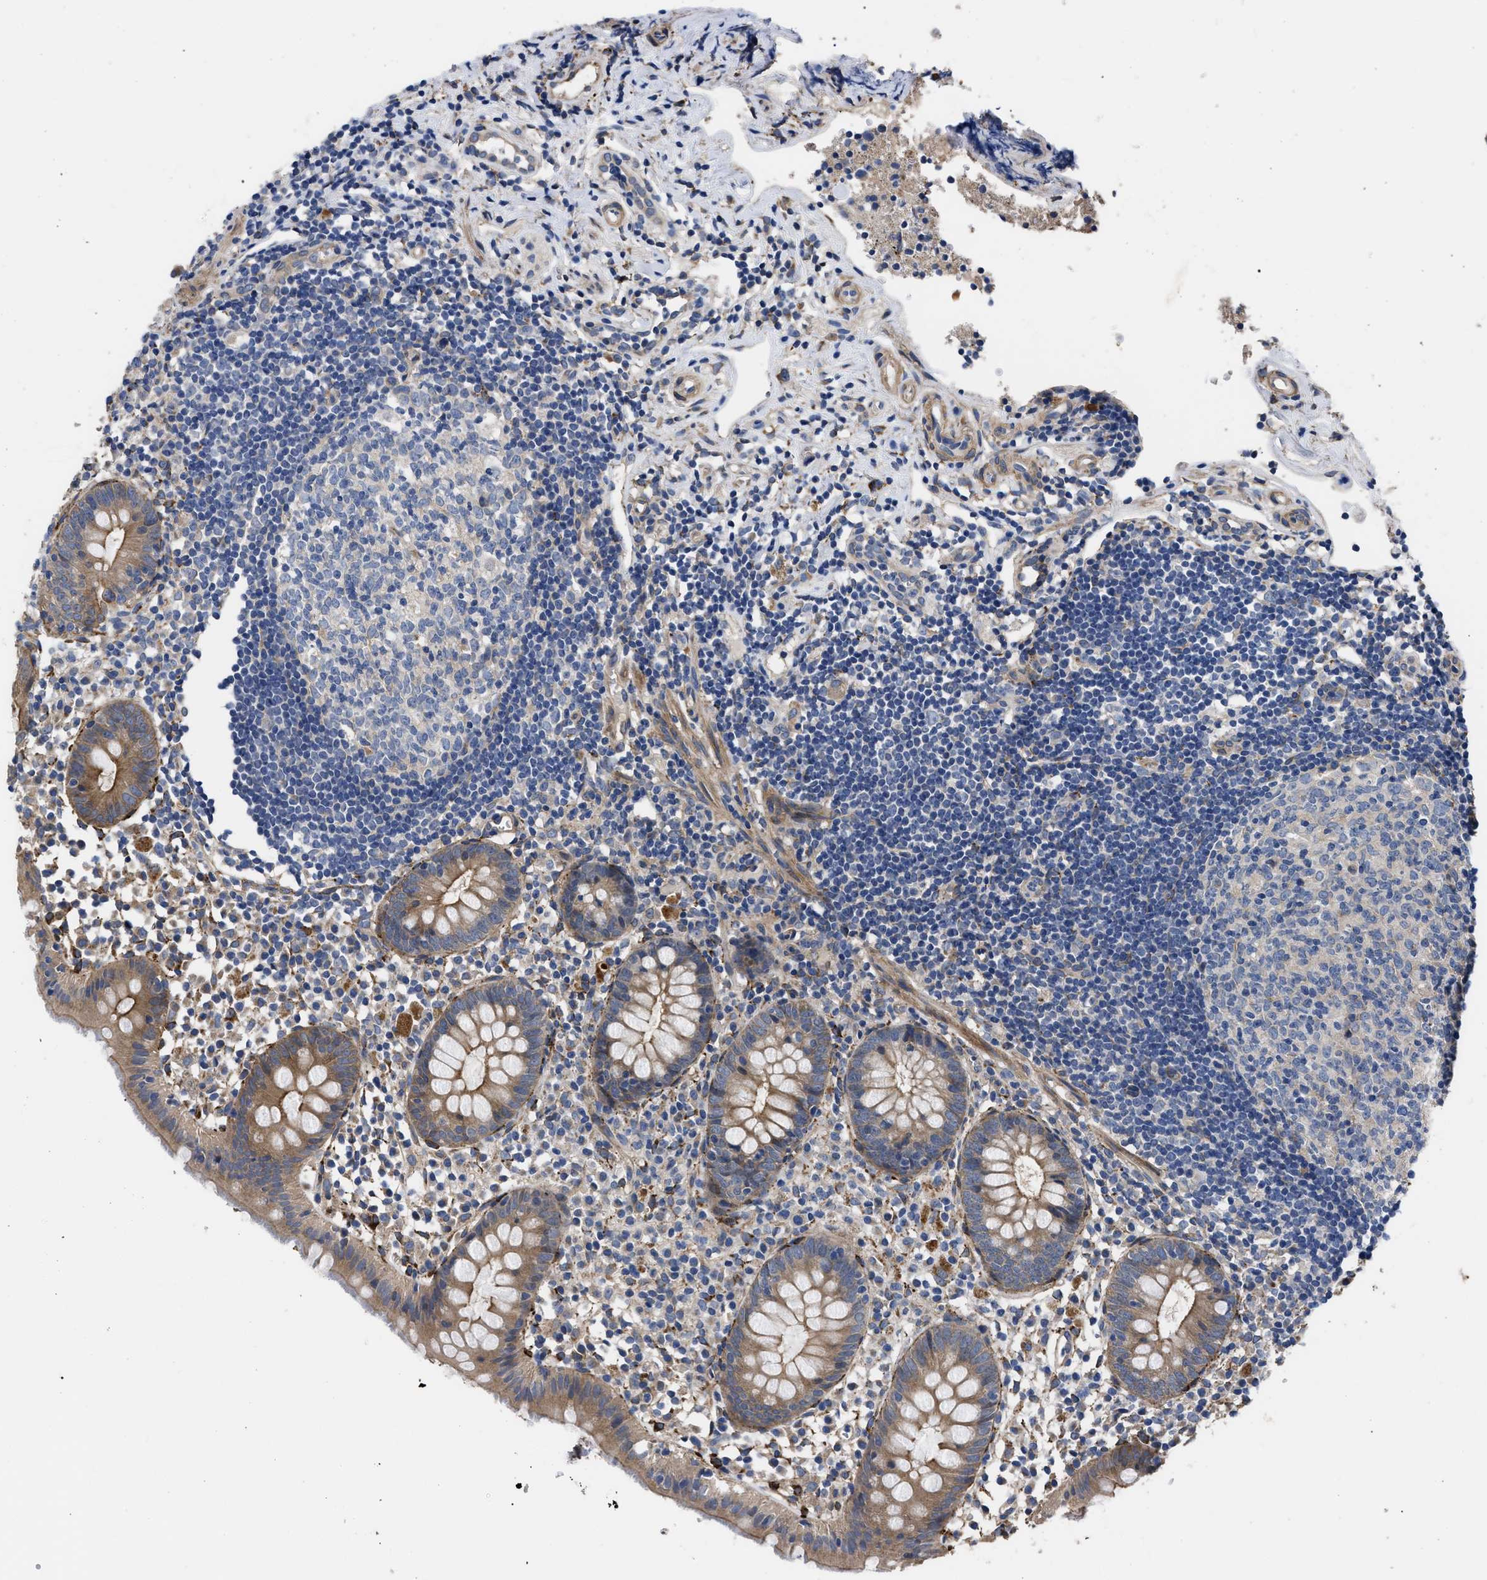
{"staining": {"intensity": "weak", "quantity": "25%-75%", "location": "cytoplasmic/membranous"}, "tissue": "appendix", "cell_type": "Glandular cells", "image_type": "normal", "snomed": [{"axis": "morphology", "description": "Normal tissue, NOS"}, {"axis": "topography", "description": "Appendix"}], "caption": "Immunohistochemical staining of unremarkable human appendix demonstrates low levels of weak cytoplasmic/membranous positivity in approximately 25%-75% of glandular cells. (DAB = brown stain, brightfield microscopy at high magnification).", "gene": "SQLE", "patient": {"sex": "female", "age": 20}}